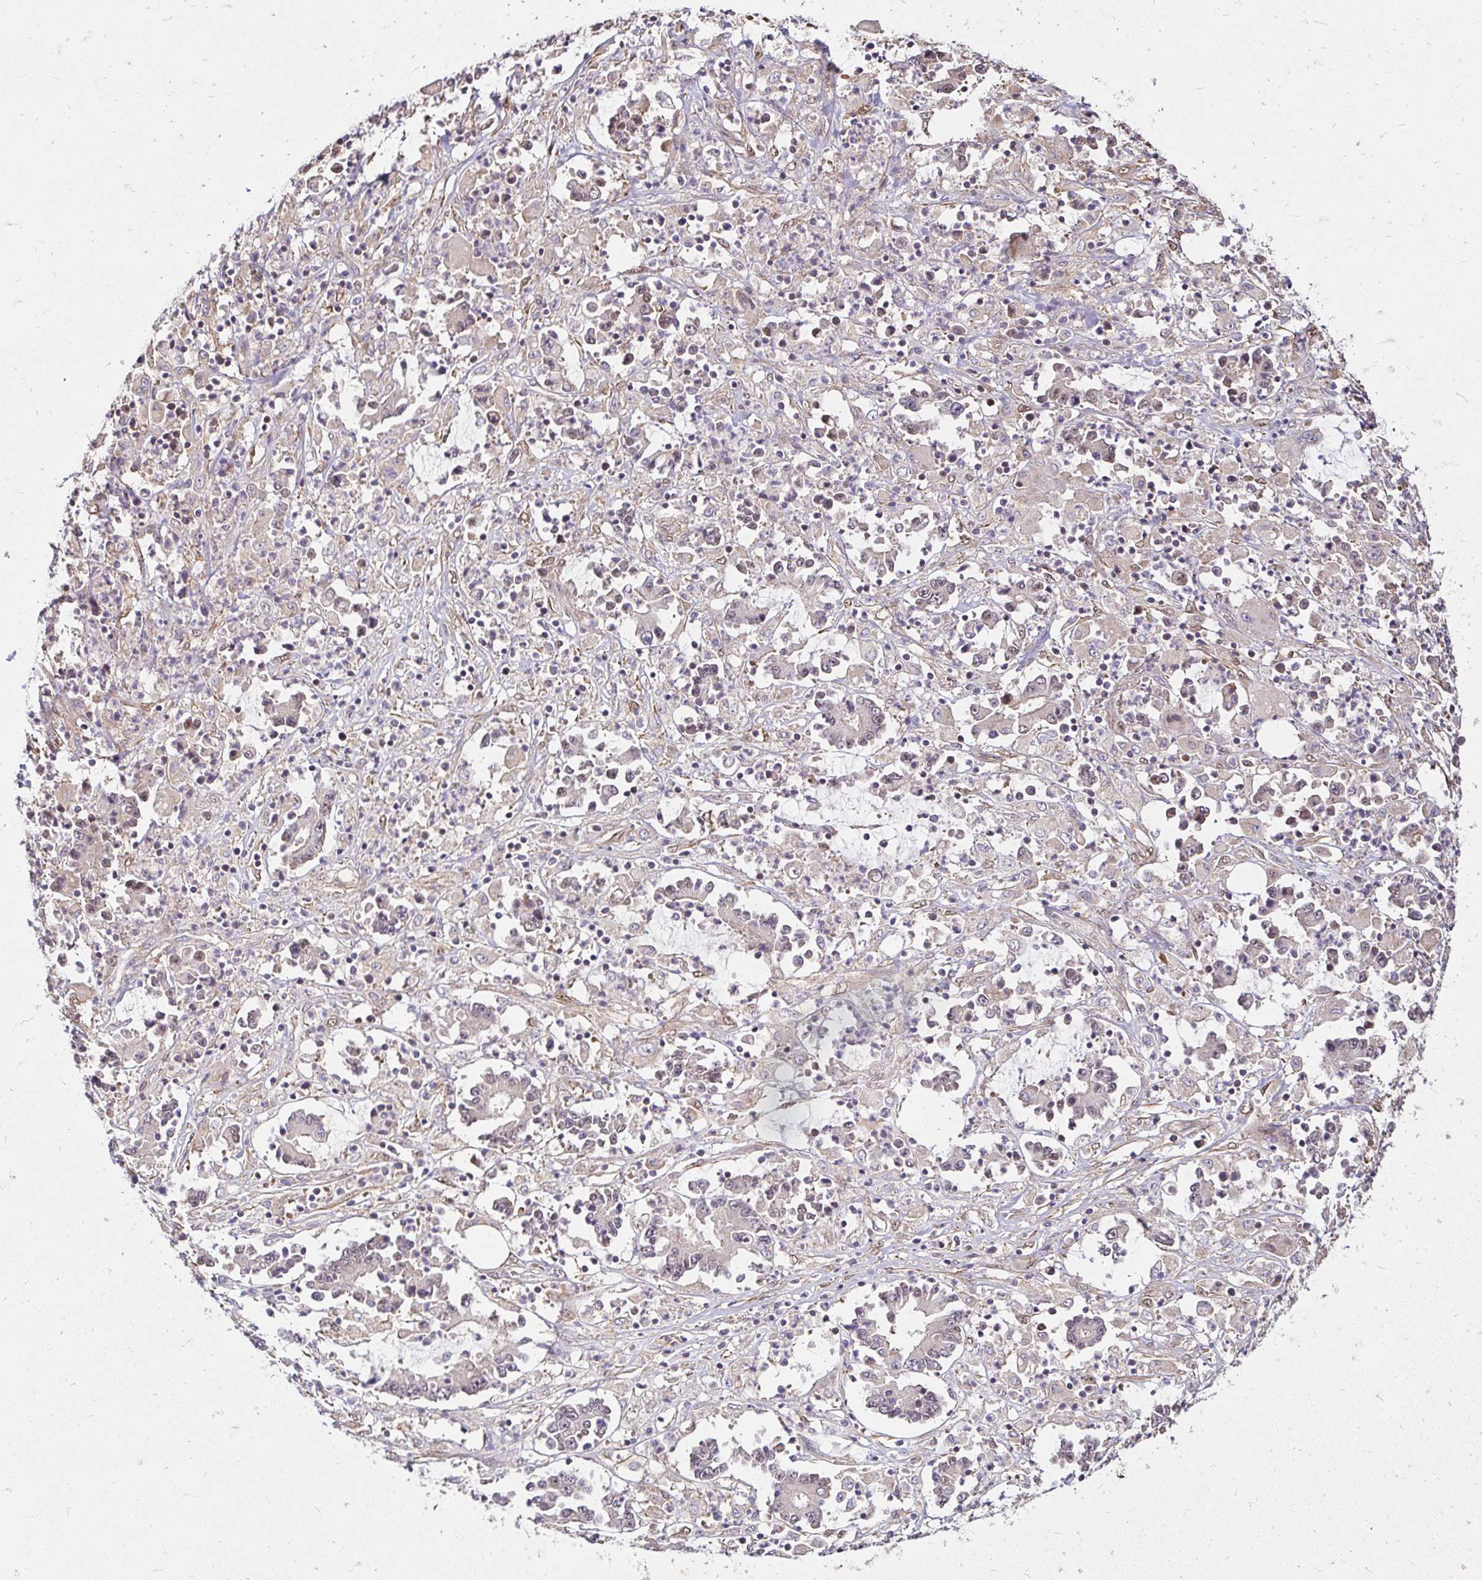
{"staining": {"intensity": "negative", "quantity": "none", "location": "none"}, "tissue": "stomach cancer", "cell_type": "Tumor cells", "image_type": "cancer", "snomed": [{"axis": "morphology", "description": "Adenocarcinoma, NOS"}, {"axis": "topography", "description": "Stomach, upper"}], "caption": "A photomicrograph of stomach cancer stained for a protein shows no brown staining in tumor cells. (DAB (3,3'-diaminobenzidine) IHC with hematoxylin counter stain).", "gene": "YAP1", "patient": {"sex": "male", "age": 68}}